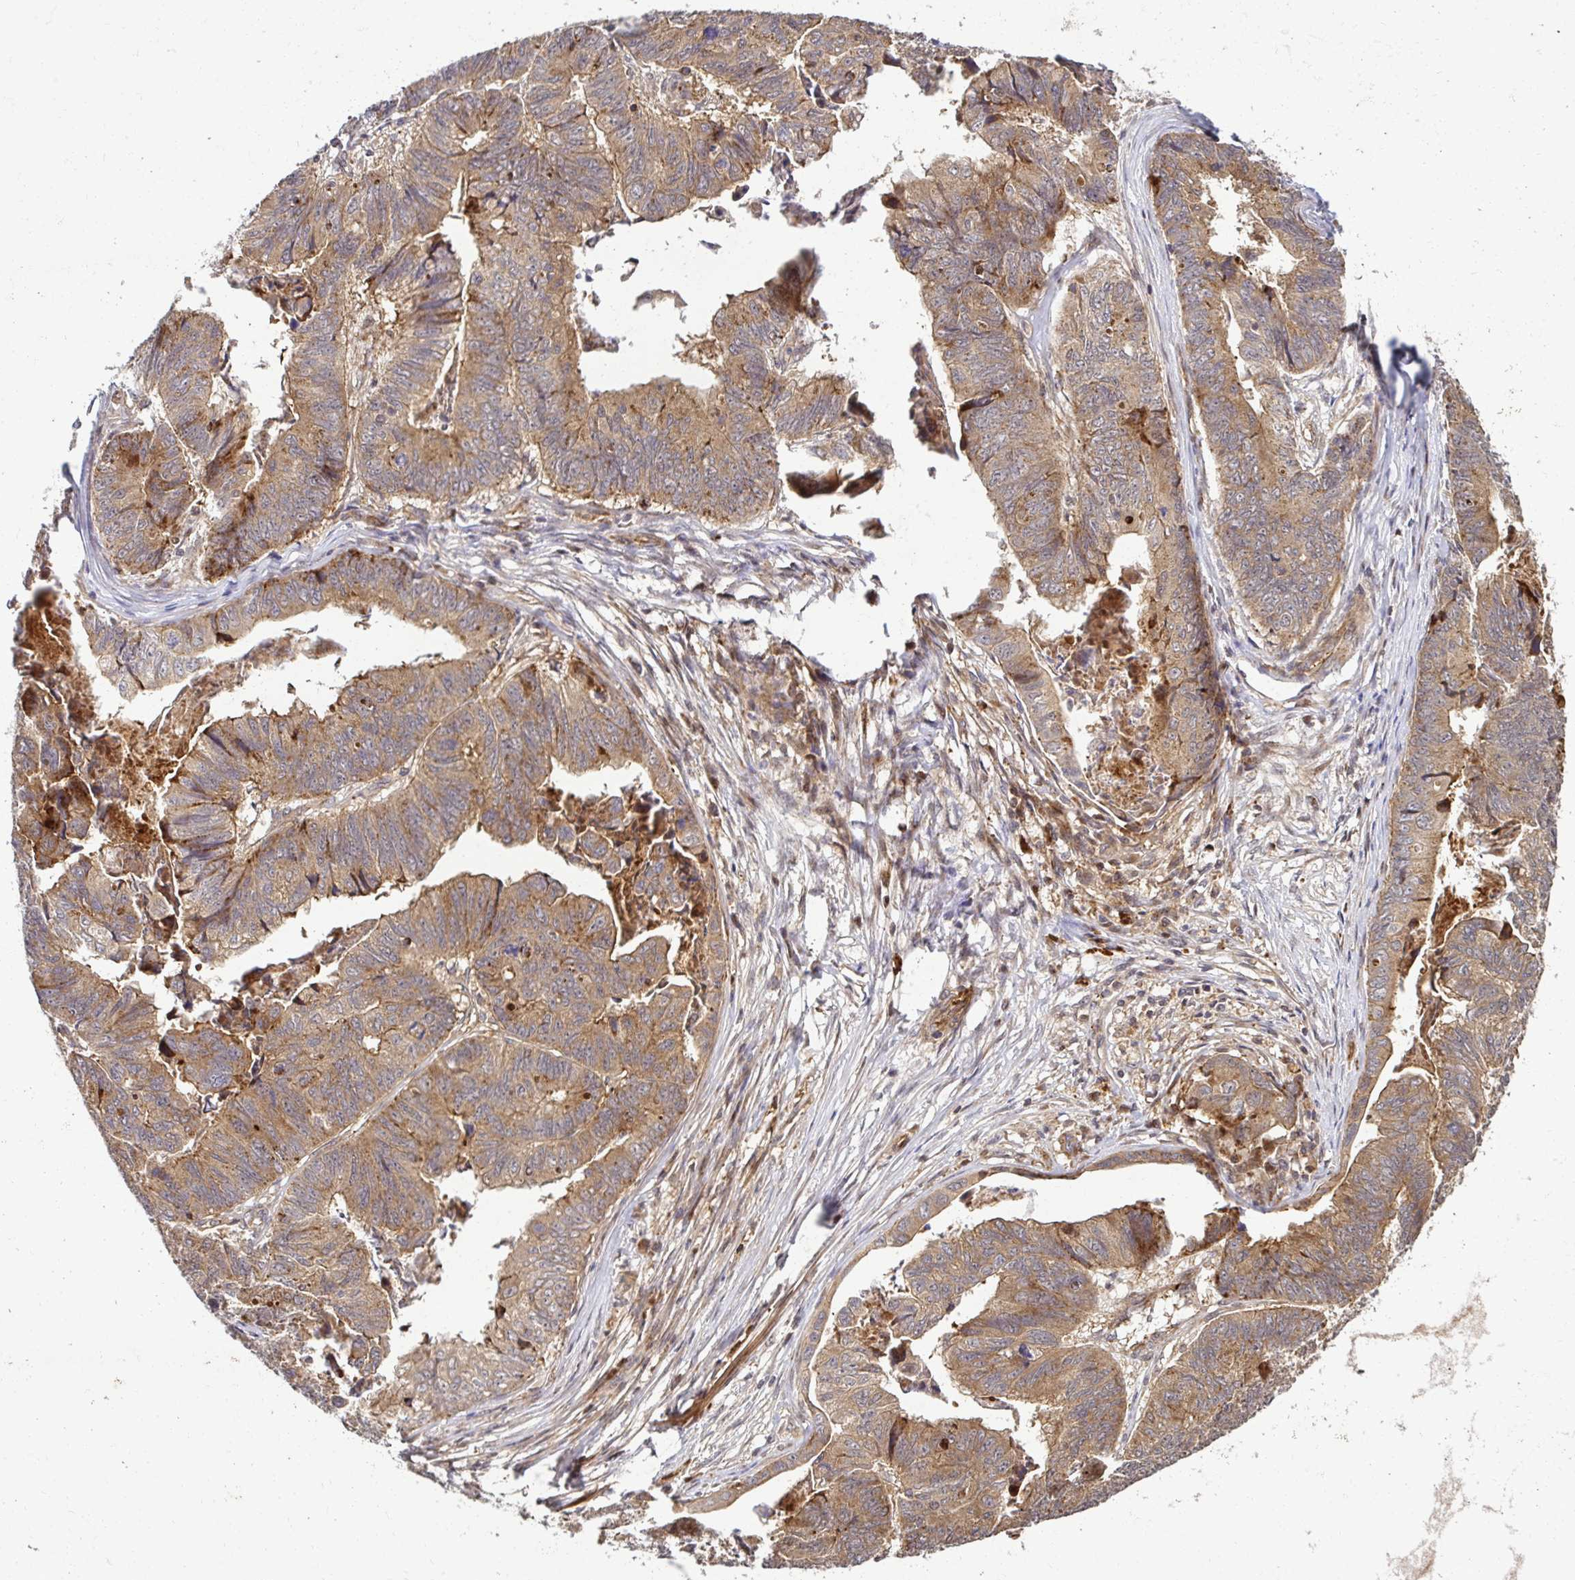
{"staining": {"intensity": "weak", "quantity": "25%-75%", "location": "cytoplasmic/membranous"}, "tissue": "stomach cancer", "cell_type": "Tumor cells", "image_type": "cancer", "snomed": [{"axis": "morphology", "description": "Adenocarcinoma, NOS"}, {"axis": "topography", "description": "Stomach, lower"}], "caption": "High-power microscopy captured an IHC photomicrograph of adenocarcinoma (stomach), revealing weak cytoplasmic/membranous staining in about 25%-75% of tumor cells.", "gene": "PSMA4", "patient": {"sex": "male", "age": 77}}